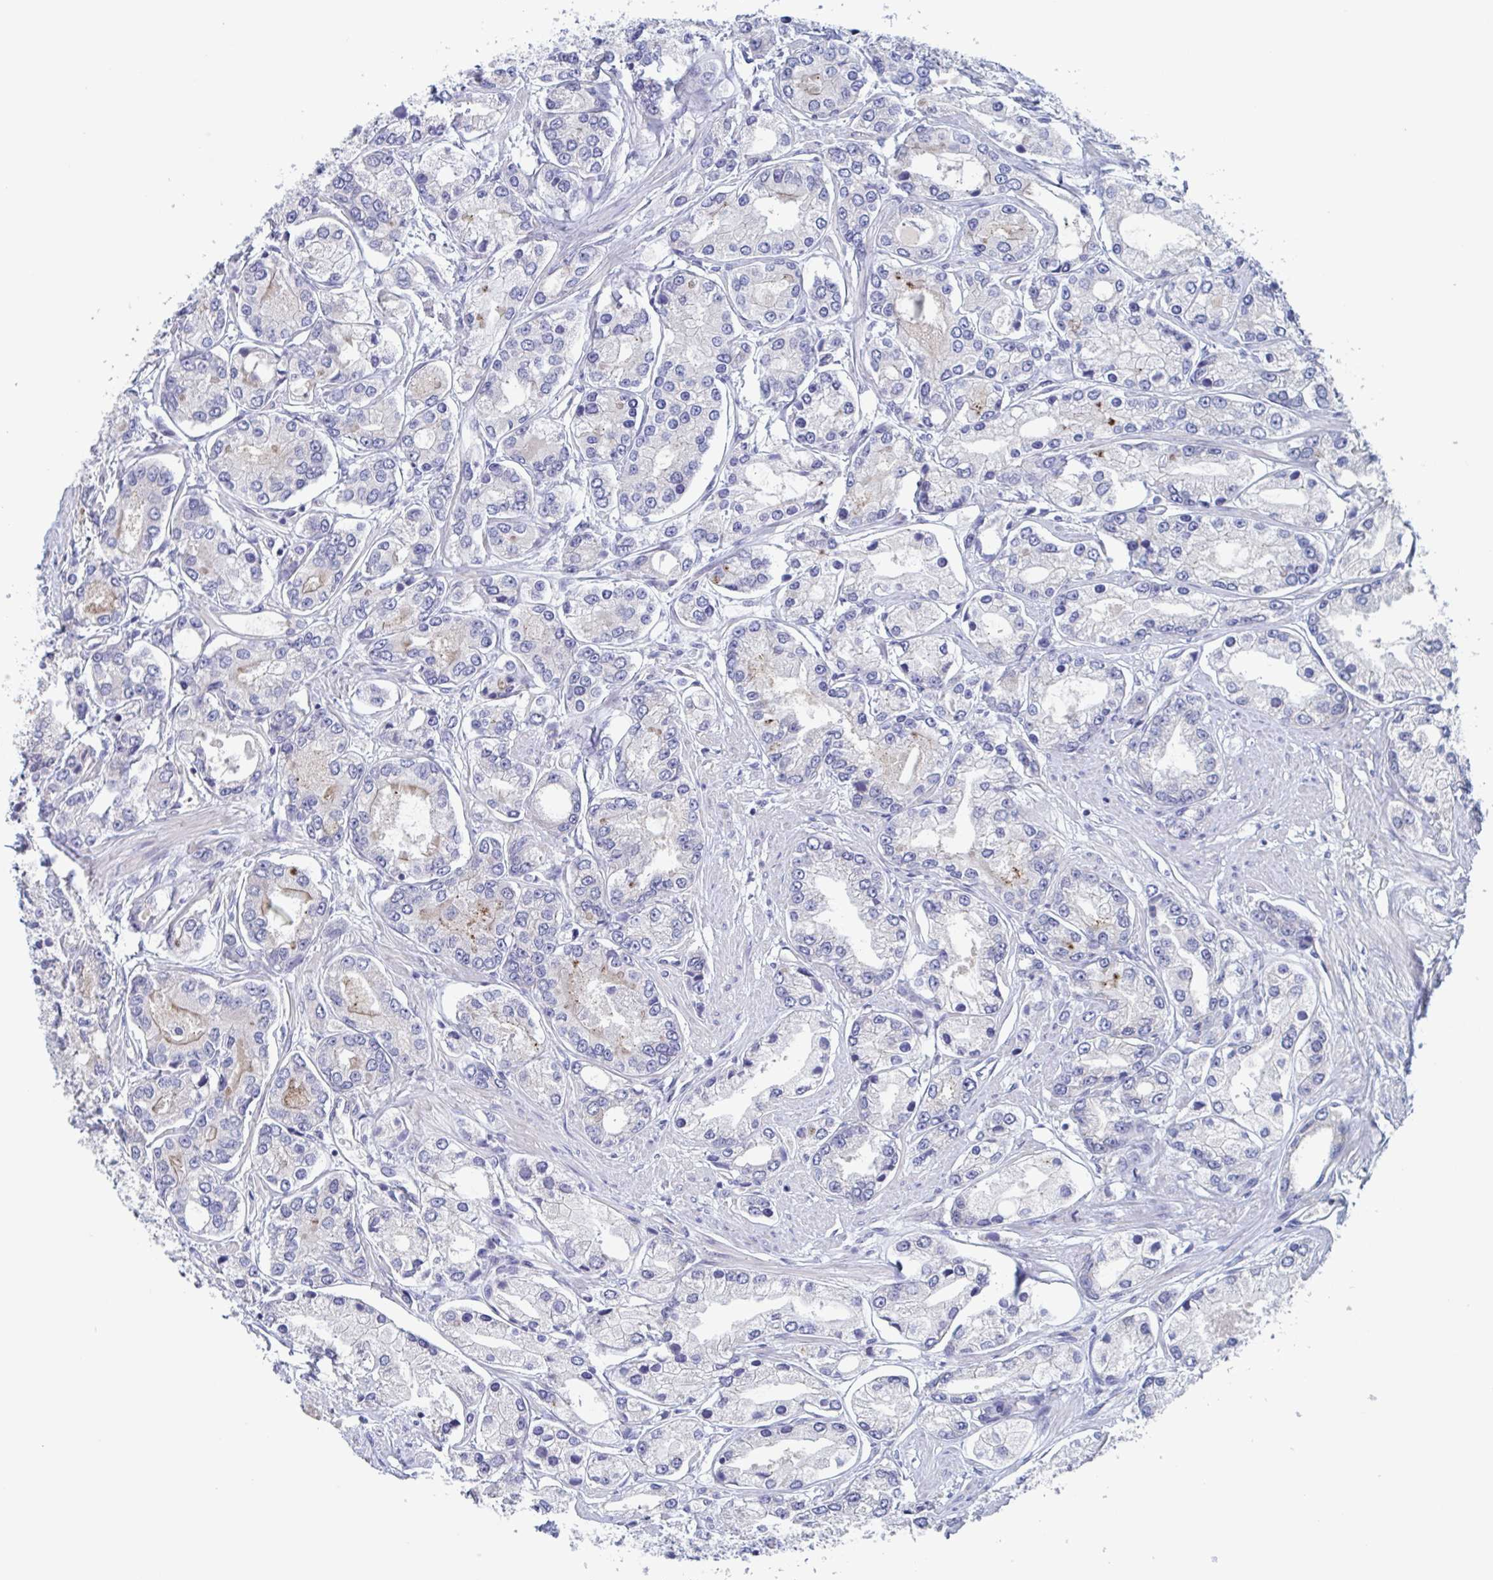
{"staining": {"intensity": "negative", "quantity": "none", "location": "none"}, "tissue": "prostate cancer", "cell_type": "Tumor cells", "image_type": "cancer", "snomed": [{"axis": "morphology", "description": "Adenocarcinoma, High grade"}, {"axis": "topography", "description": "Prostate"}], "caption": "A histopathology image of human adenocarcinoma (high-grade) (prostate) is negative for staining in tumor cells.", "gene": "ST14", "patient": {"sex": "male", "age": 66}}